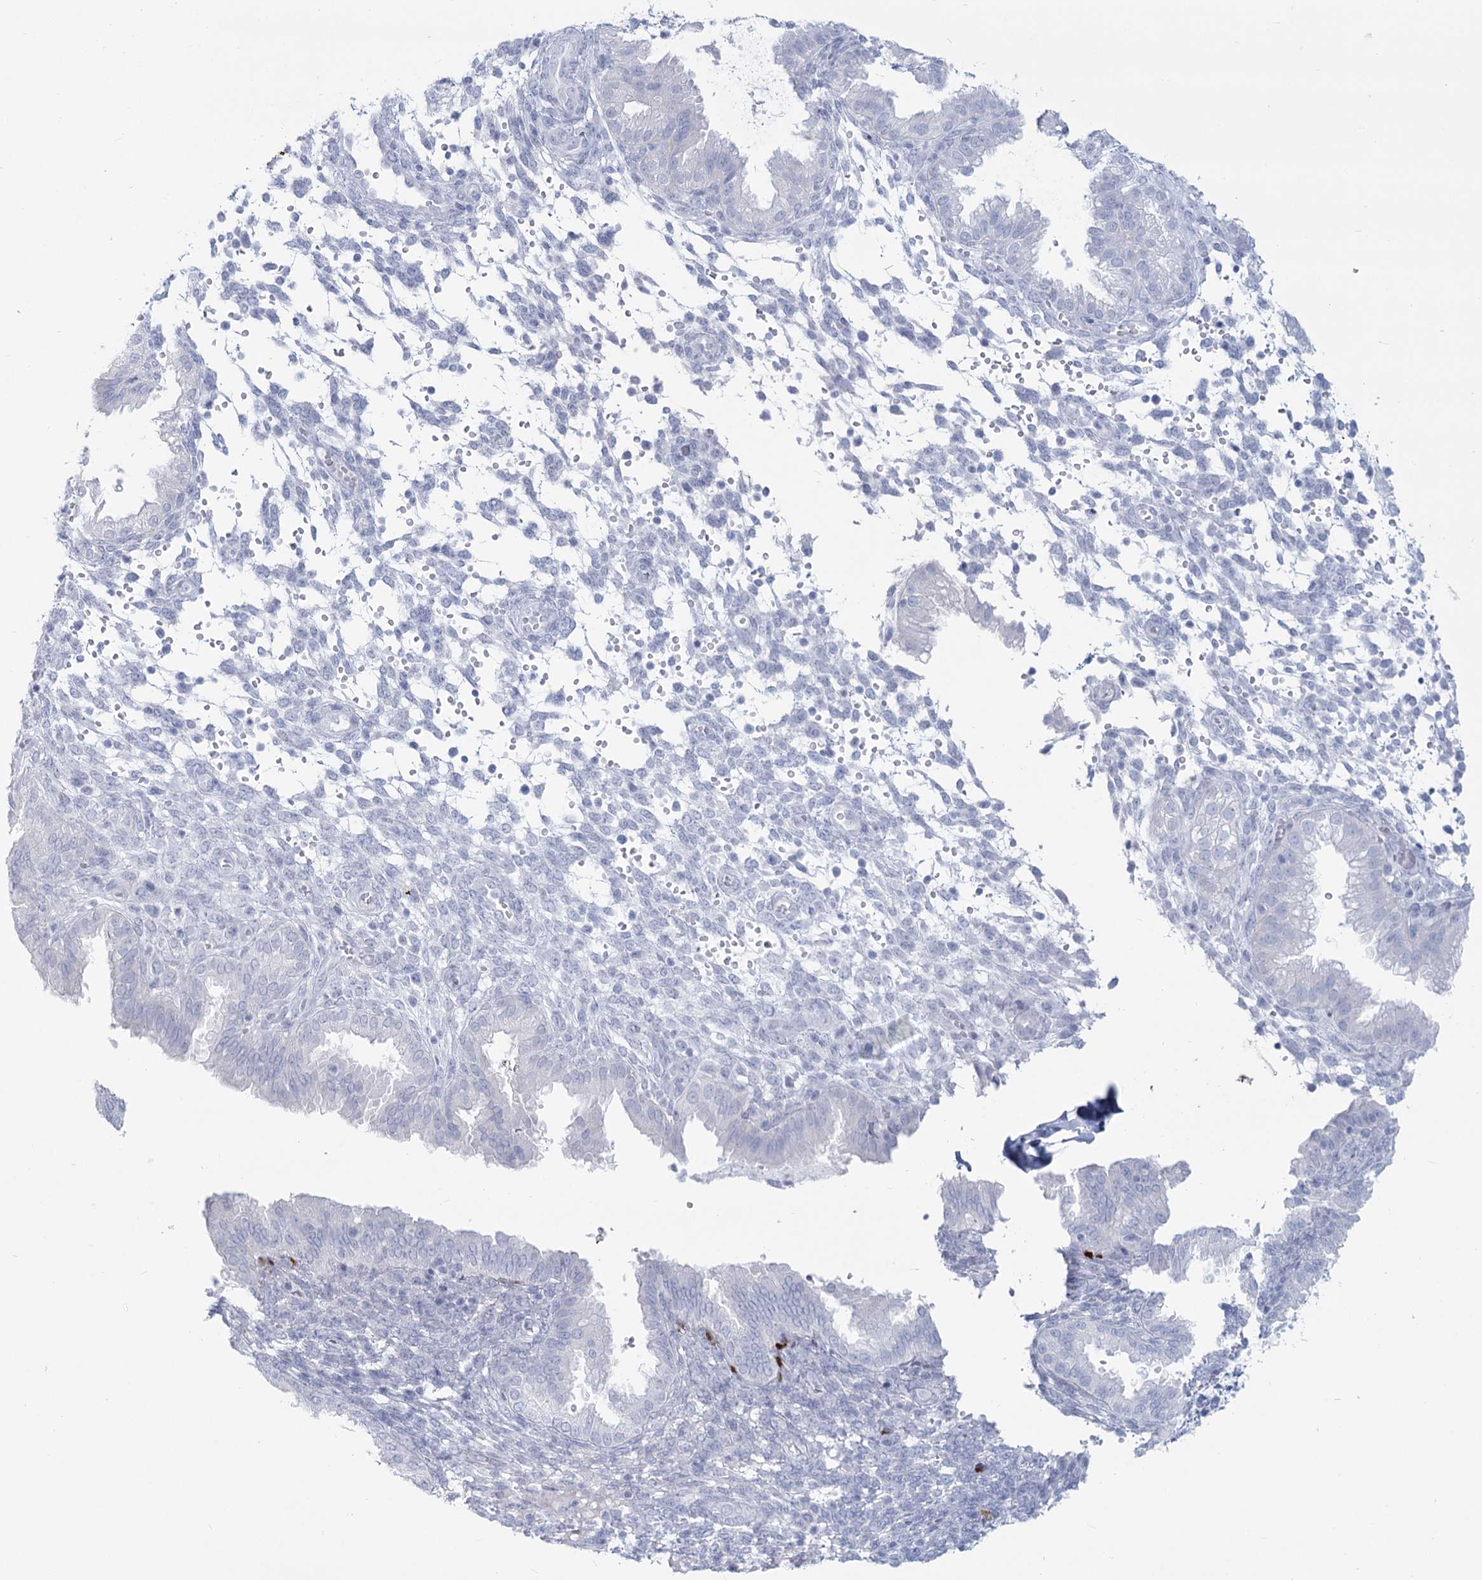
{"staining": {"intensity": "negative", "quantity": "none", "location": "none"}, "tissue": "endometrium", "cell_type": "Cells in endometrial stroma", "image_type": "normal", "snomed": [{"axis": "morphology", "description": "Normal tissue, NOS"}, {"axis": "topography", "description": "Endometrium"}], "caption": "Protein analysis of benign endometrium demonstrates no significant expression in cells in endometrial stroma.", "gene": "SLC6A19", "patient": {"sex": "female", "age": 33}}